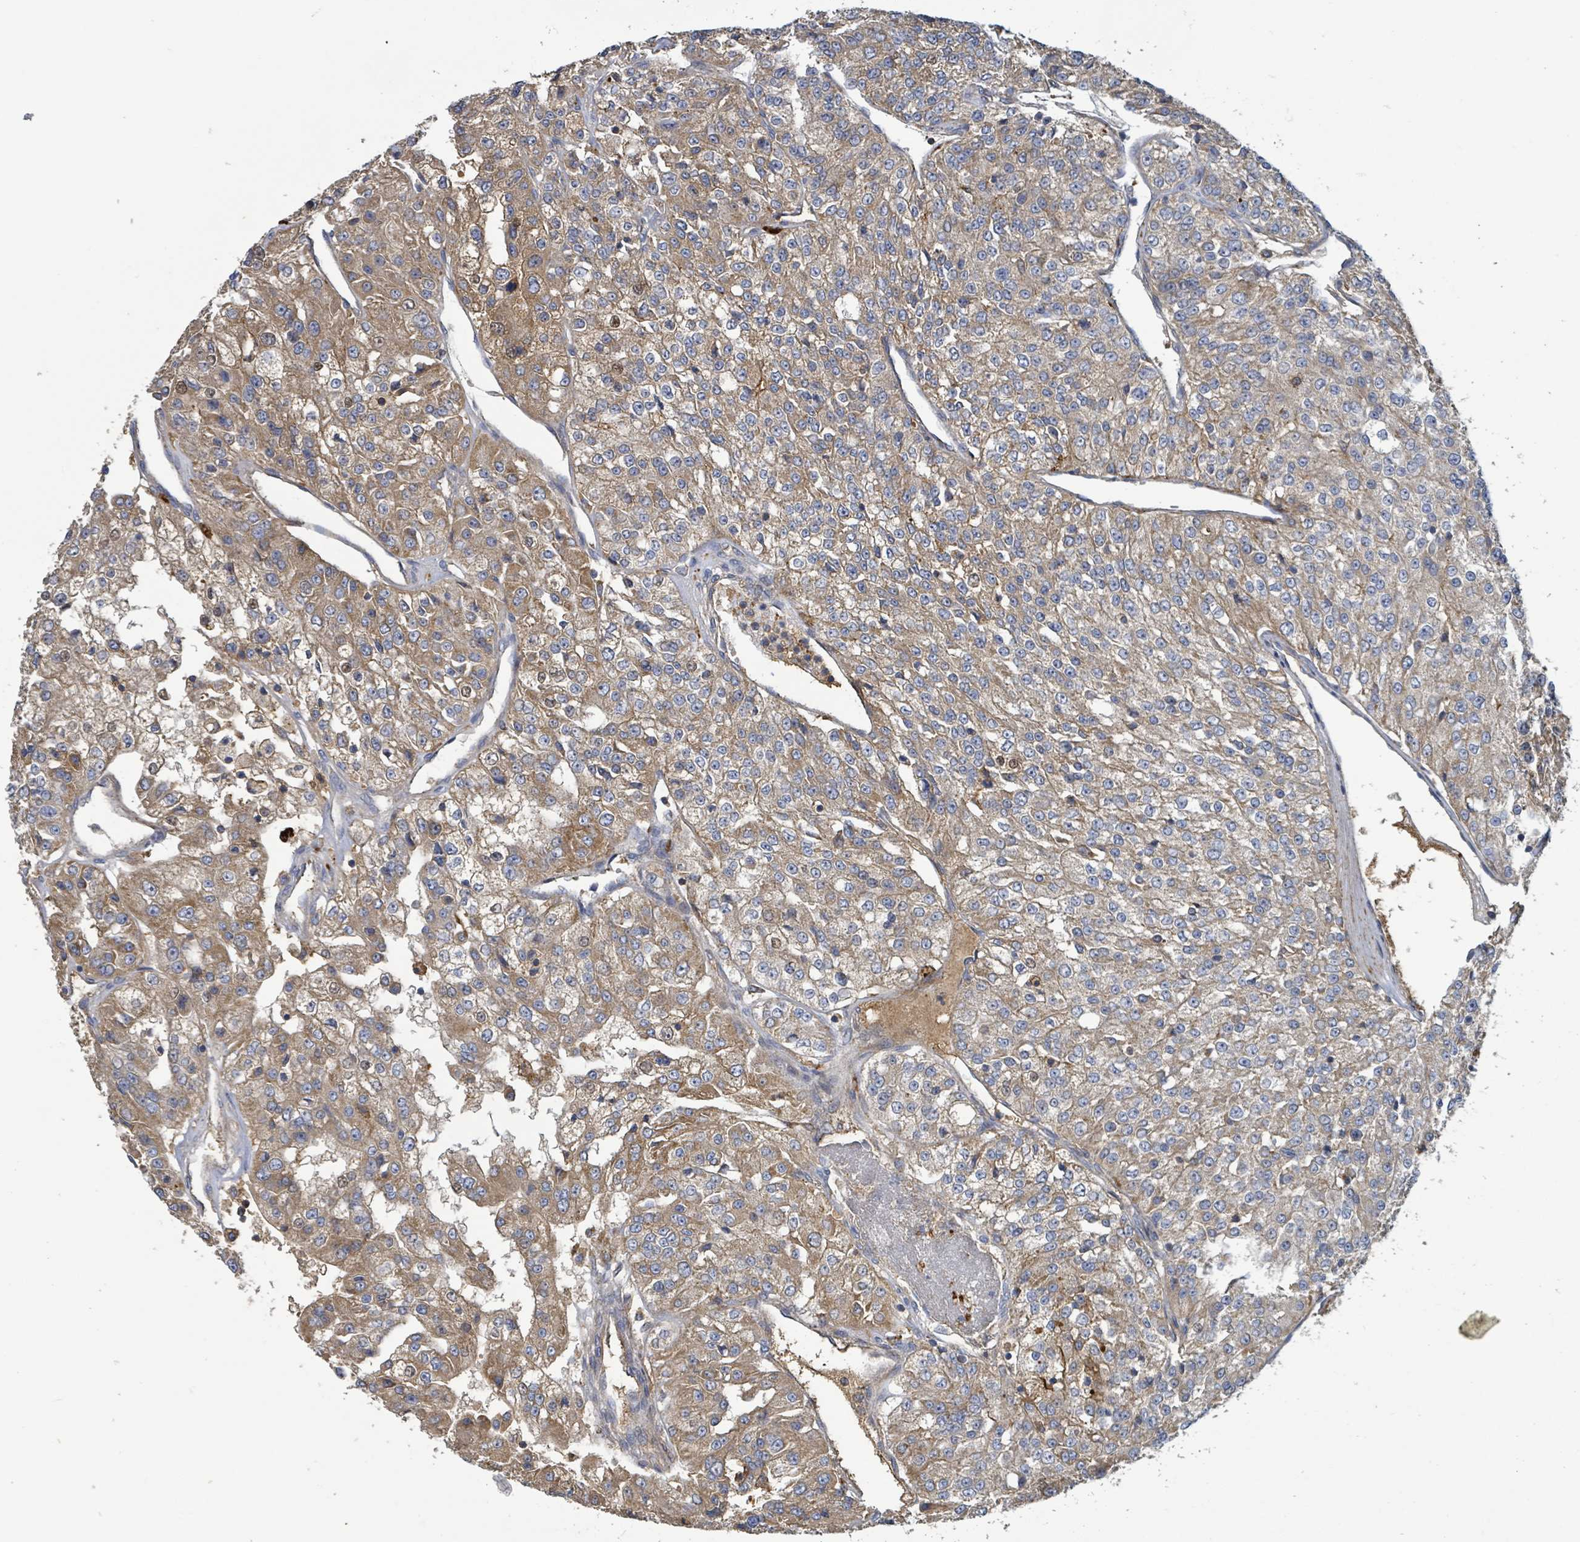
{"staining": {"intensity": "moderate", "quantity": "25%-75%", "location": "cytoplasmic/membranous"}, "tissue": "renal cancer", "cell_type": "Tumor cells", "image_type": "cancer", "snomed": [{"axis": "morphology", "description": "Adenocarcinoma, NOS"}, {"axis": "topography", "description": "Kidney"}], "caption": "Human renal cancer stained for a protein (brown) shows moderate cytoplasmic/membranous positive expression in approximately 25%-75% of tumor cells.", "gene": "PLAAT1", "patient": {"sex": "female", "age": 63}}